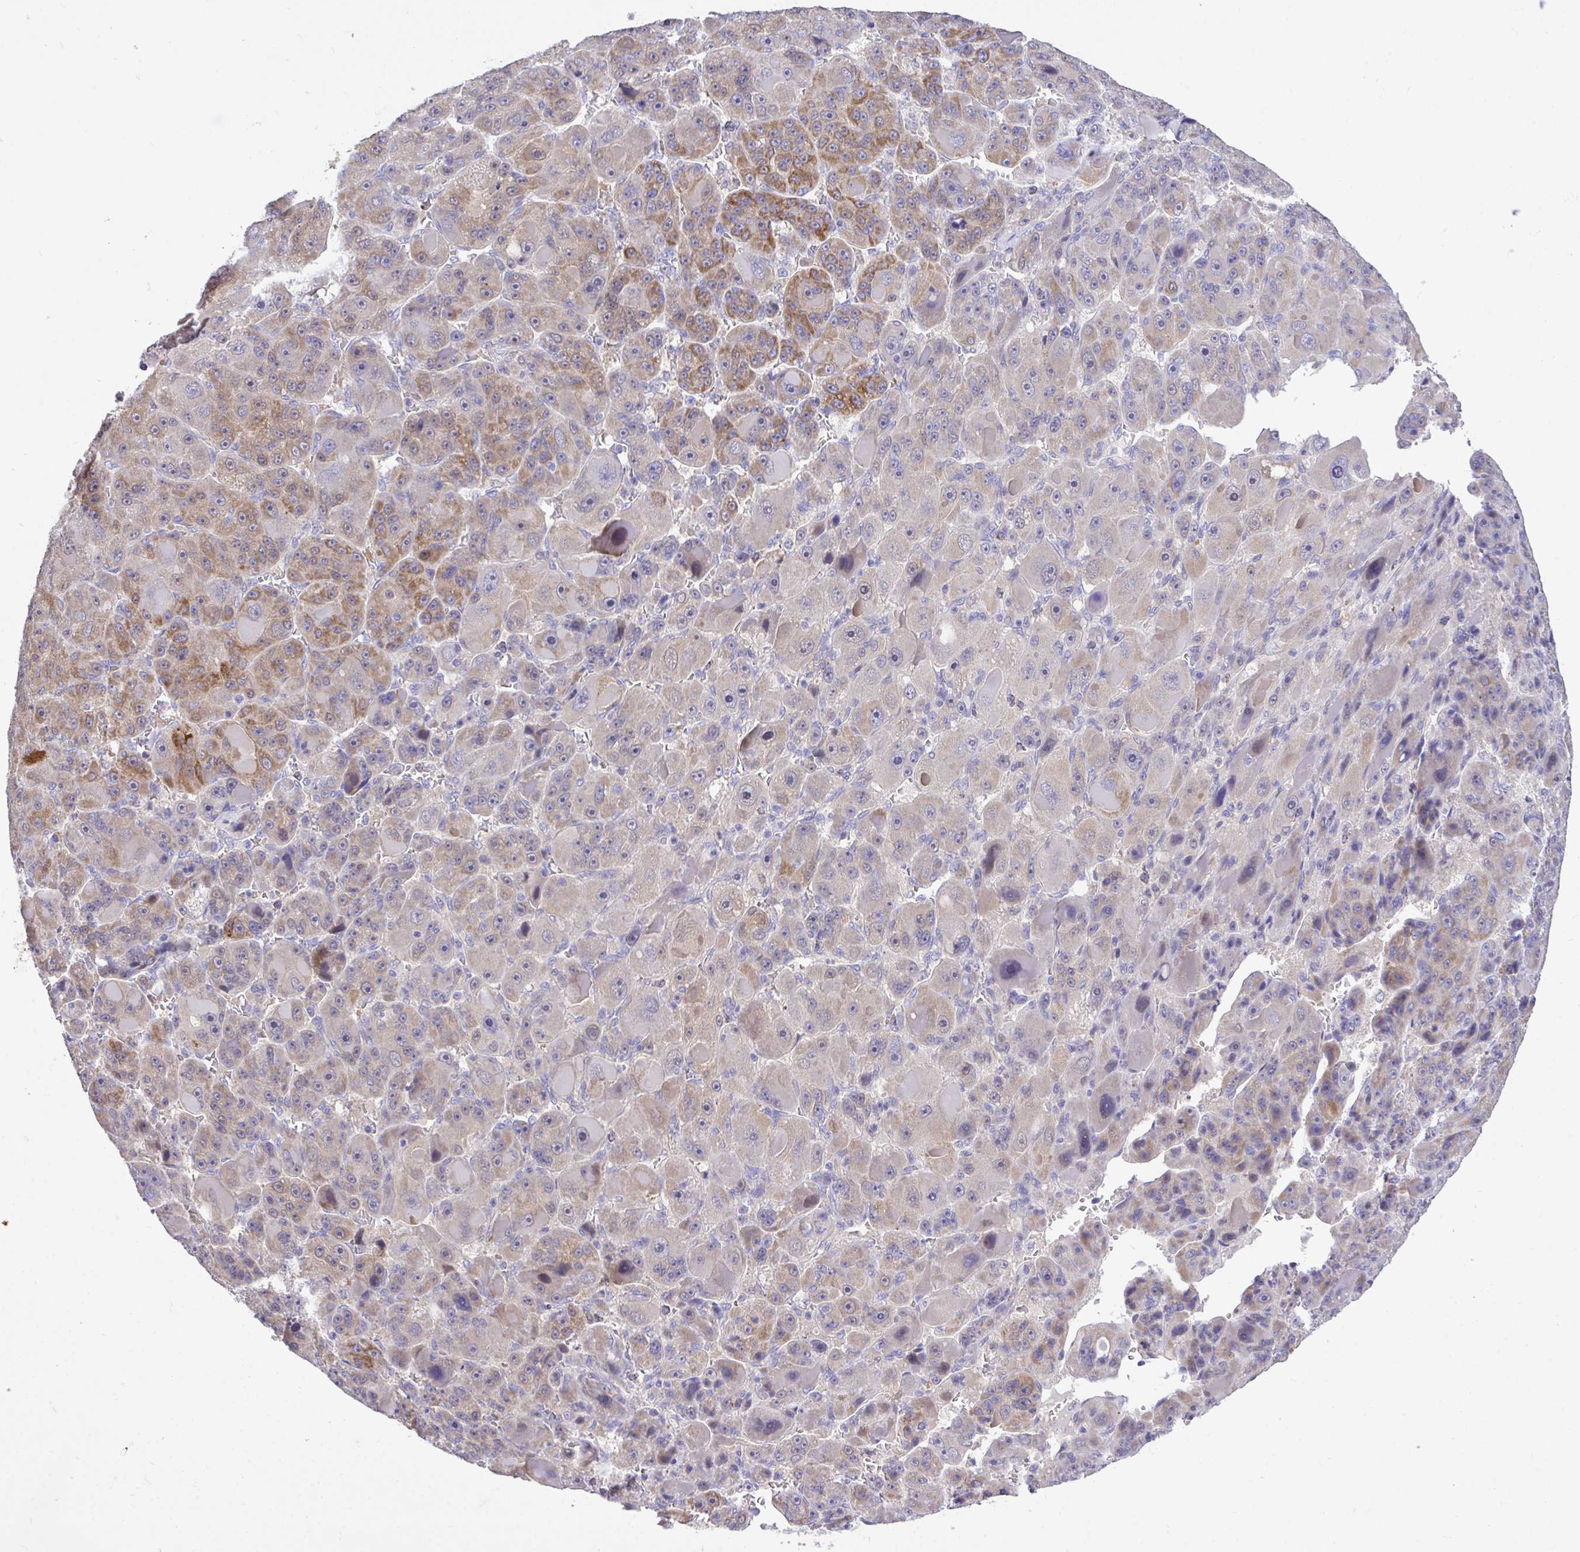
{"staining": {"intensity": "moderate", "quantity": "25%-75%", "location": "cytoplasmic/membranous"}, "tissue": "liver cancer", "cell_type": "Tumor cells", "image_type": "cancer", "snomed": [{"axis": "morphology", "description": "Carcinoma, Hepatocellular, NOS"}, {"axis": "topography", "description": "Liver"}], "caption": "Hepatocellular carcinoma (liver) stained with DAB (3,3'-diaminobenzidine) immunohistochemistry (IHC) exhibits medium levels of moderate cytoplasmic/membranous positivity in approximately 25%-75% of tumor cells.", "gene": "MPC2", "patient": {"sex": "male", "age": 76}}